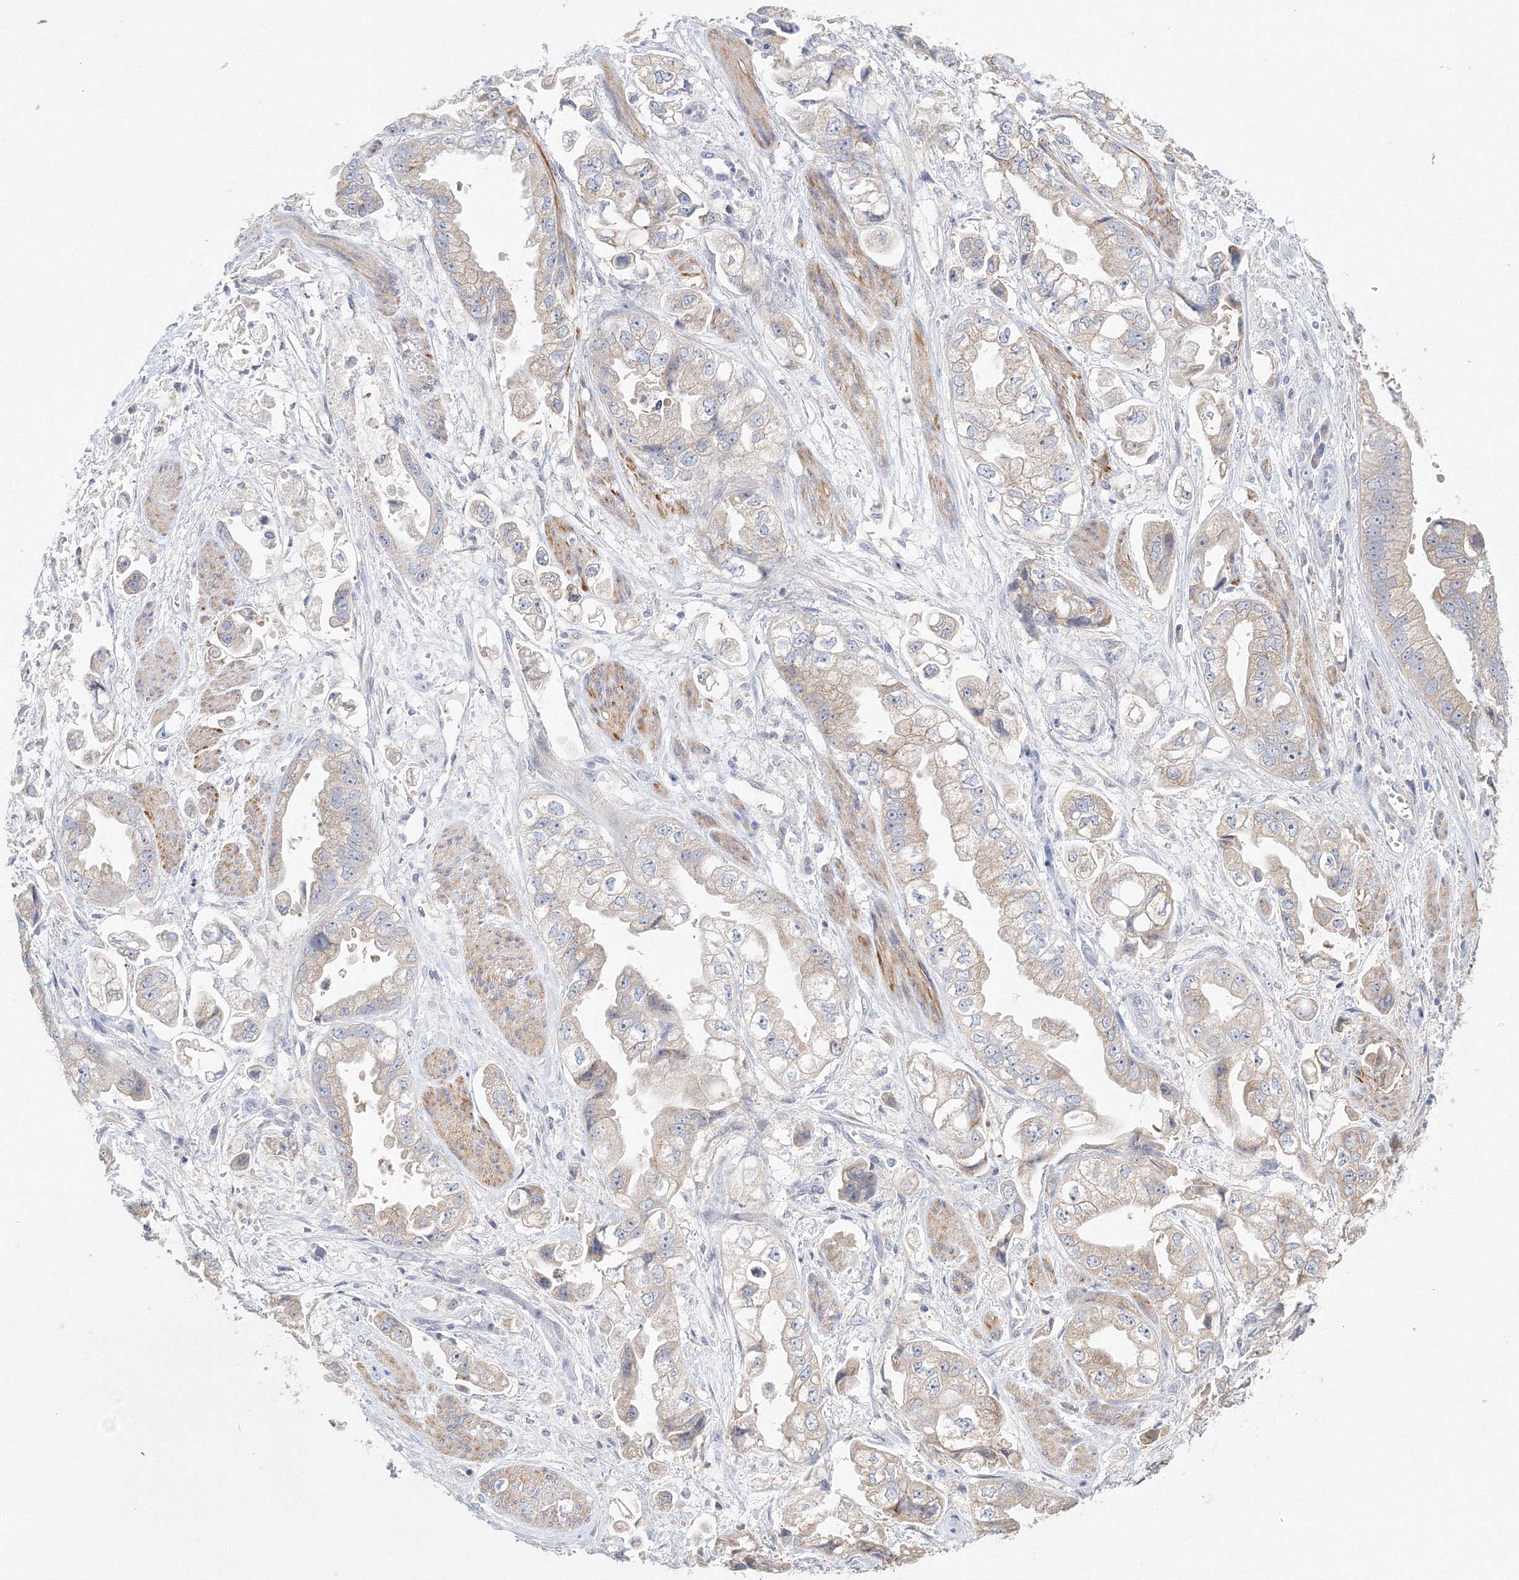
{"staining": {"intensity": "weak", "quantity": "25%-75%", "location": "cytoplasmic/membranous"}, "tissue": "stomach cancer", "cell_type": "Tumor cells", "image_type": "cancer", "snomed": [{"axis": "morphology", "description": "Adenocarcinoma, NOS"}, {"axis": "topography", "description": "Stomach"}], "caption": "Immunohistochemistry (IHC) of adenocarcinoma (stomach) demonstrates low levels of weak cytoplasmic/membranous expression in approximately 25%-75% of tumor cells. Ihc stains the protein in brown and the nuclei are stained blue.", "gene": "TACC2", "patient": {"sex": "male", "age": 62}}